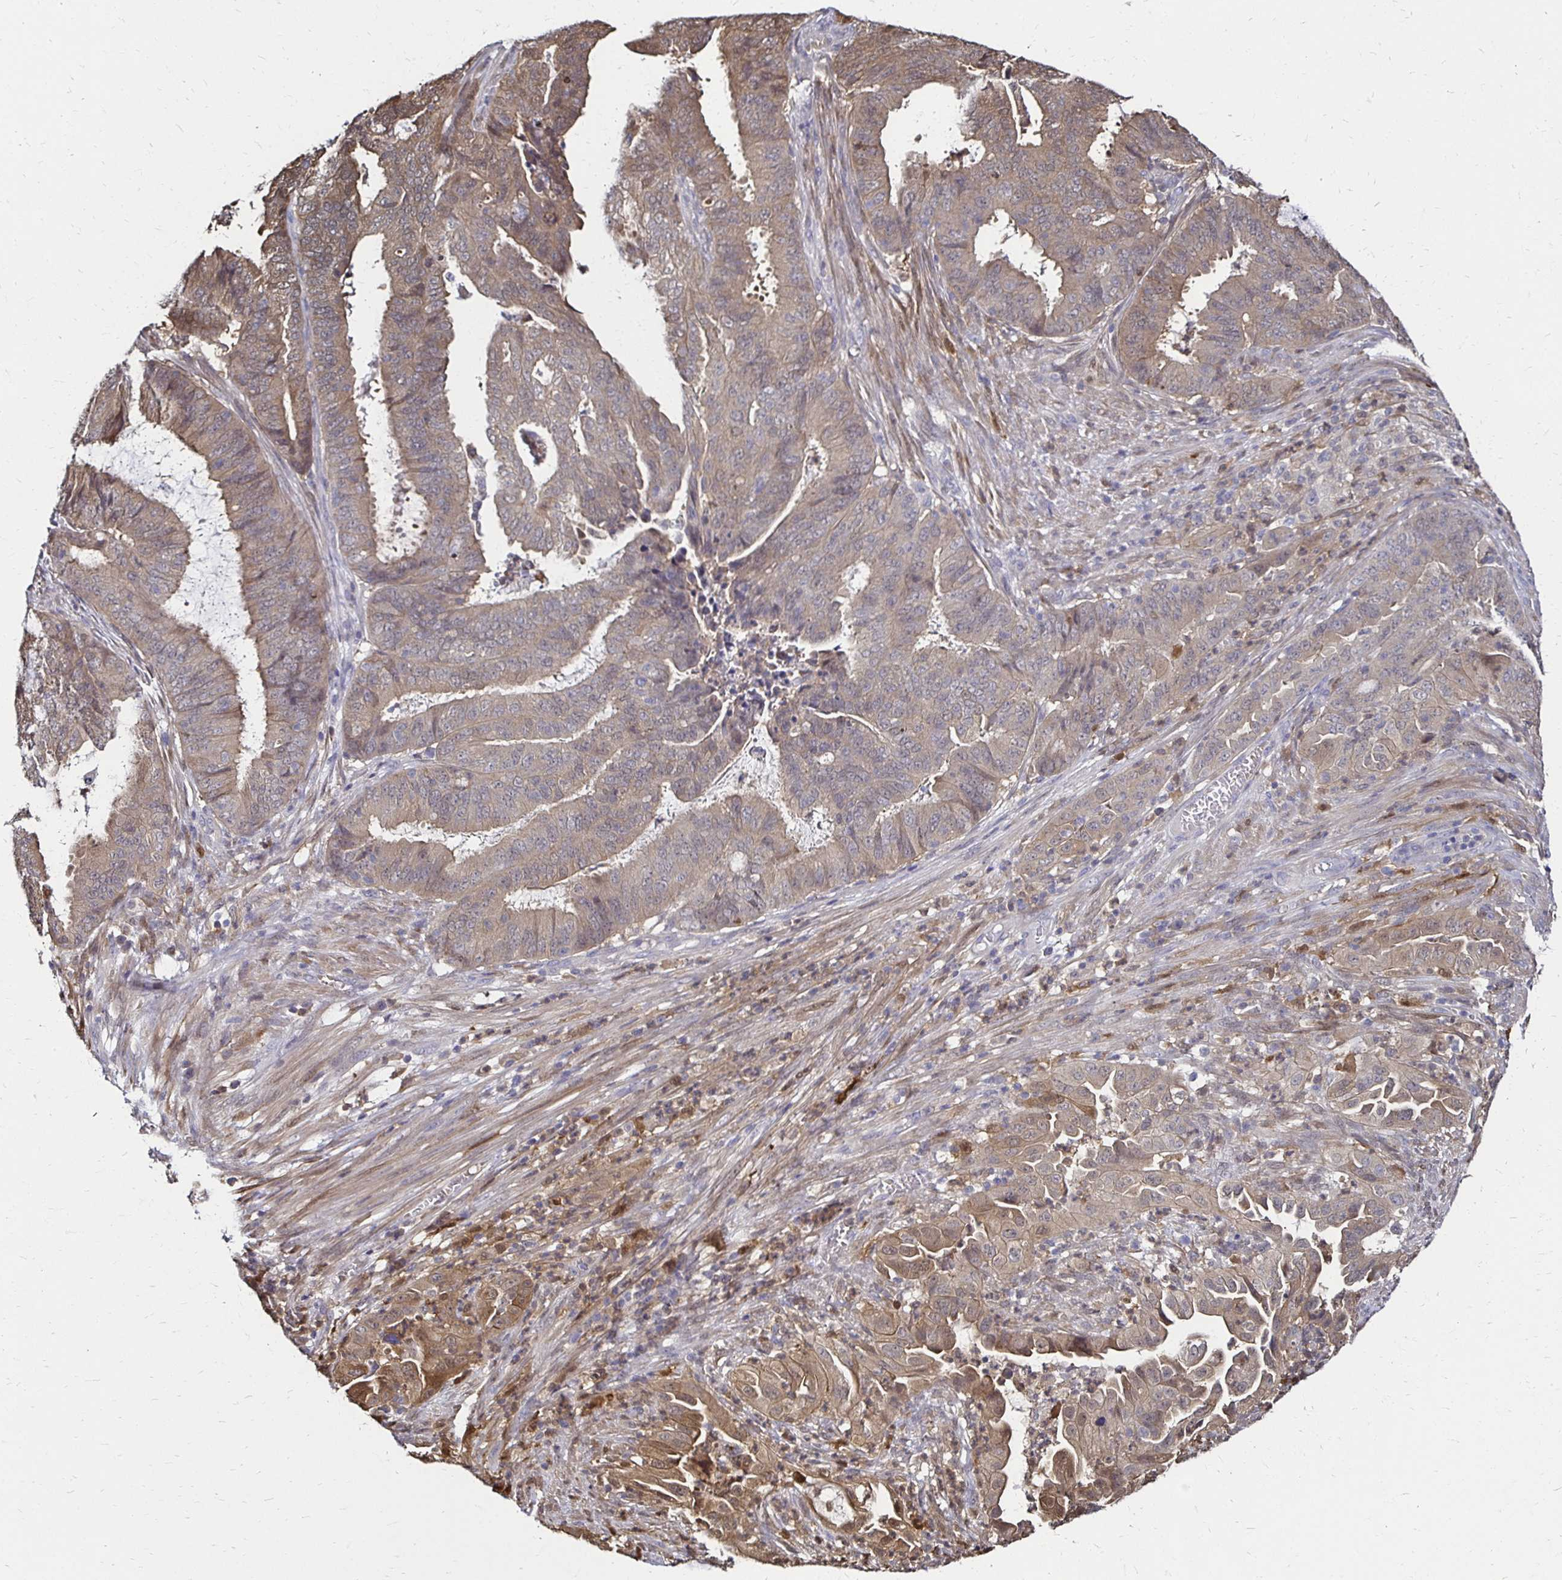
{"staining": {"intensity": "weak", "quantity": "25%-75%", "location": "cytoplasmic/membranous"}, "tissue": "endometrial cancer", "cell_type": "Tumor cells", "image_type": "cancer", "snomed": [{"axis": "morphology", "description": "Adenocarcinoma, NOS"}, {"axis": "topography", "description": "Endometrium"}], "caption": "Endometrial cancer (adenocarcinoma) stained with a brown dye demonstrates weak cytoplasmic/membranous positive positivity in about 25%-75% of tumor cells.", "gene": "TXN", "patient": {"sex": "female", "age": 51}}